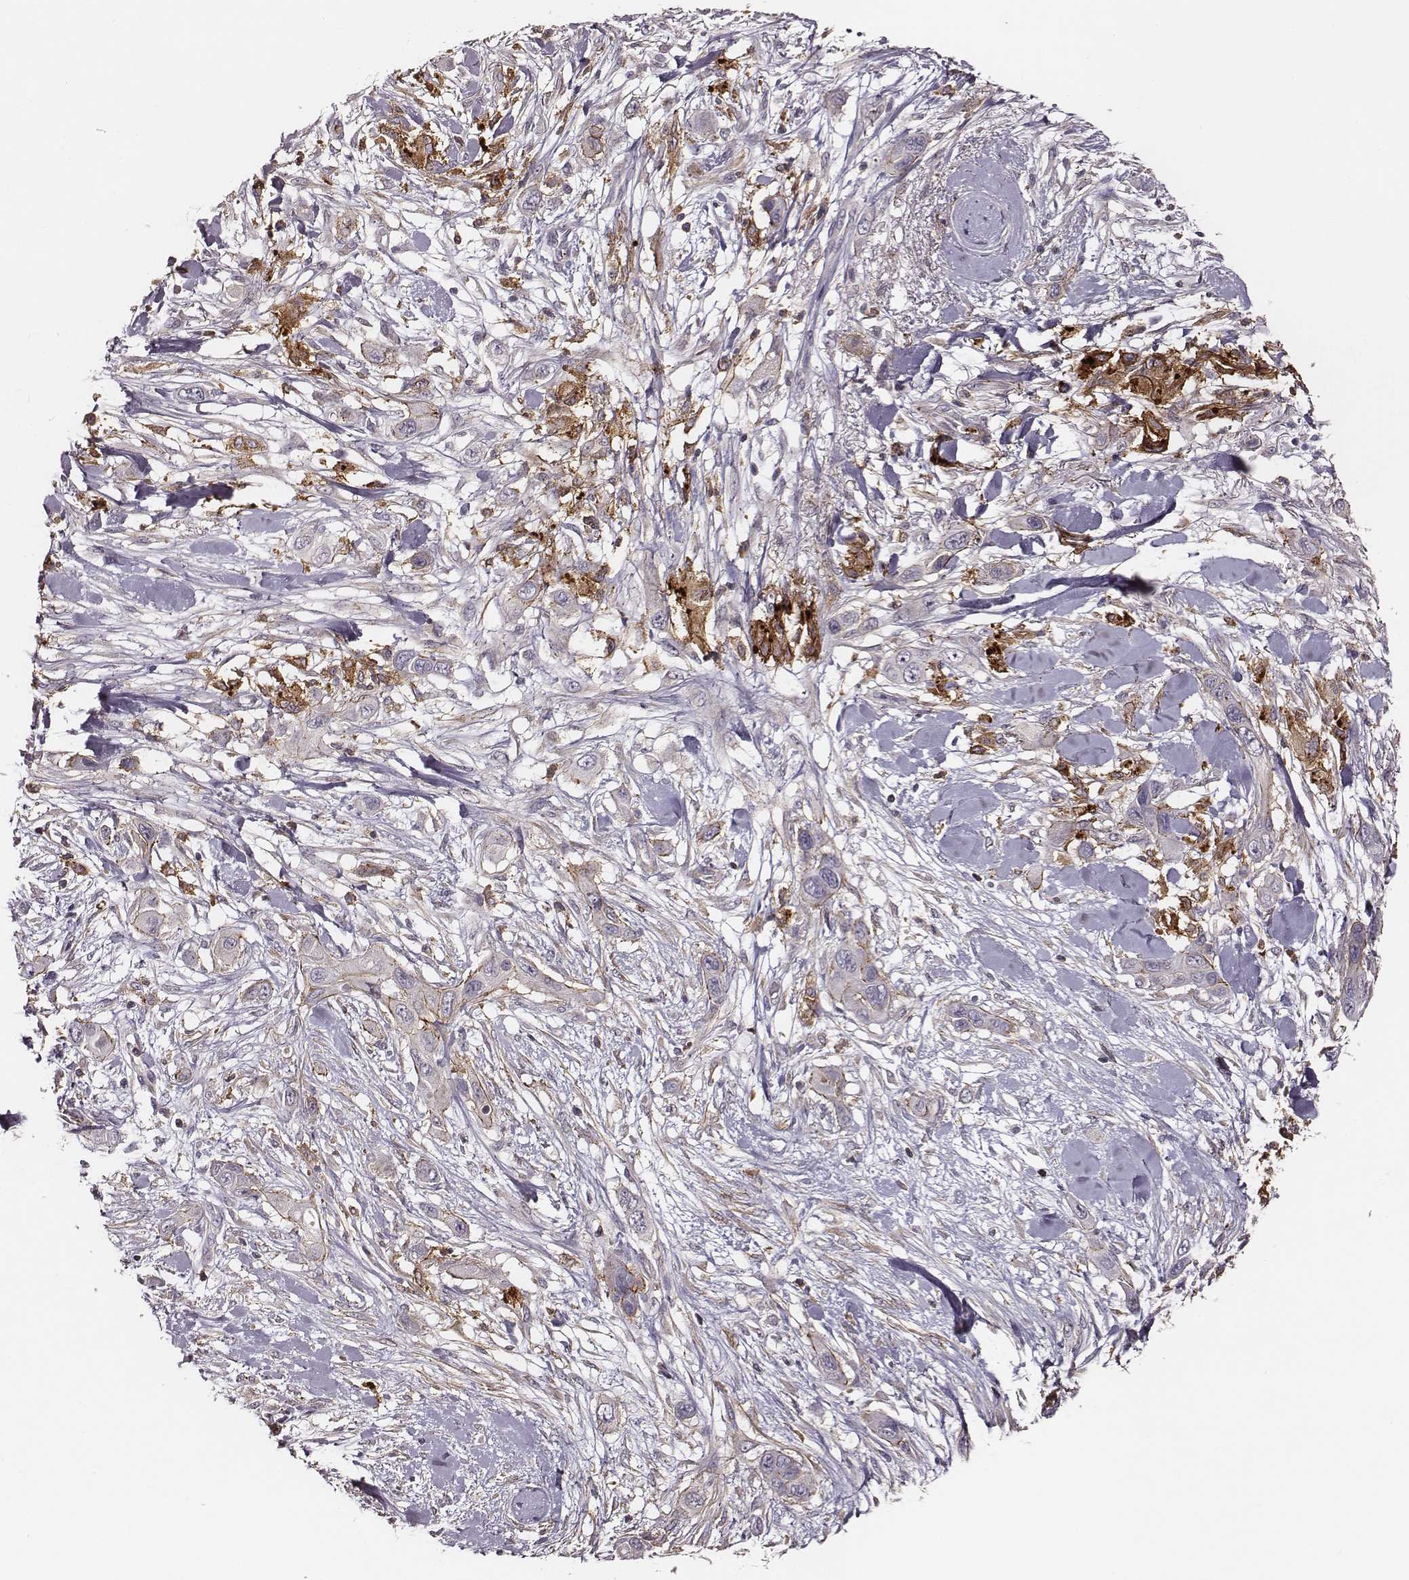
{"staining": {"intensity": "negative", "quantity": "none", "location": "none"}, "tissue": "skin cancer", "cell_type": "Tumor cells", "image_type": "cancer", "snomed": [{"axis": "morphology", "description": "Squamous cell carcinoma, NOS"}, {"axis": "topography", "description": "Skin"}], "caption": "An IHC histopathology image of skin cancer (squamous cell carcinoma) is shown. There is no staining in tumor cells of skin cancer (squamous cell carcinoma).", "gene": "ZYX", "patient": {"sex": "male", "age": 79}}